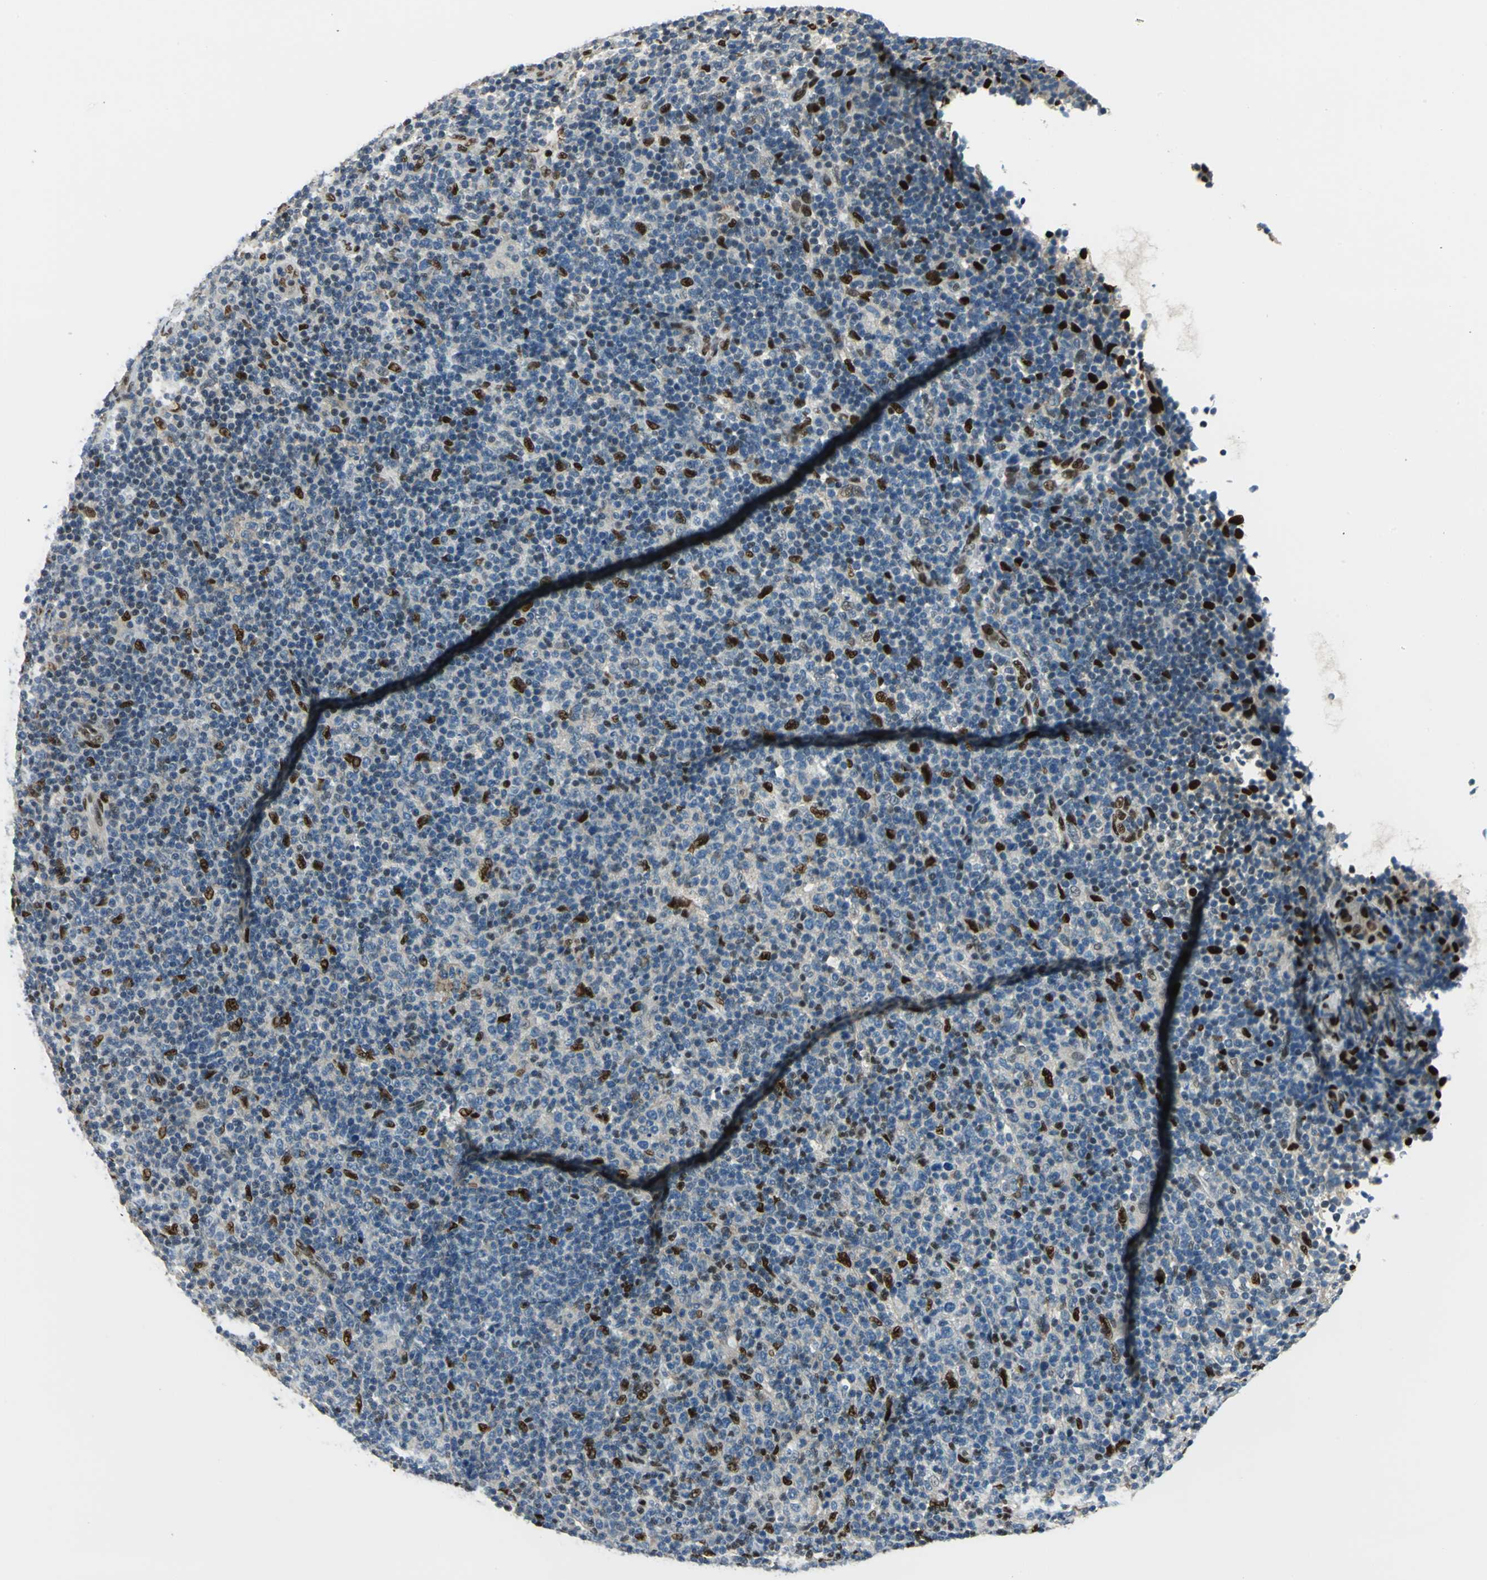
{"staining": {"intensity": "strong", "quantity": "<25%", "location": "nuclear"}, "tissue": "lymphoma", "cell_type": "Tumor cells", "image_type": "cancer", "snomed": [{"axis": "morphology", "description": "Malignant lymphoma, non-Hodgkin's type, Low grade"}, {"axis": "topography", "description": "Lymph node"}], "caption": "Immunohistochemistry micrograph of low-grade malignant lymphoma, non-Hodgkin's type stained for a protein (brown), which displays medium levels of strong nuclear staining in about <25% of tumor cells.", "gene": "NFIA", "patient": {"sex": "male", "age": 70}}